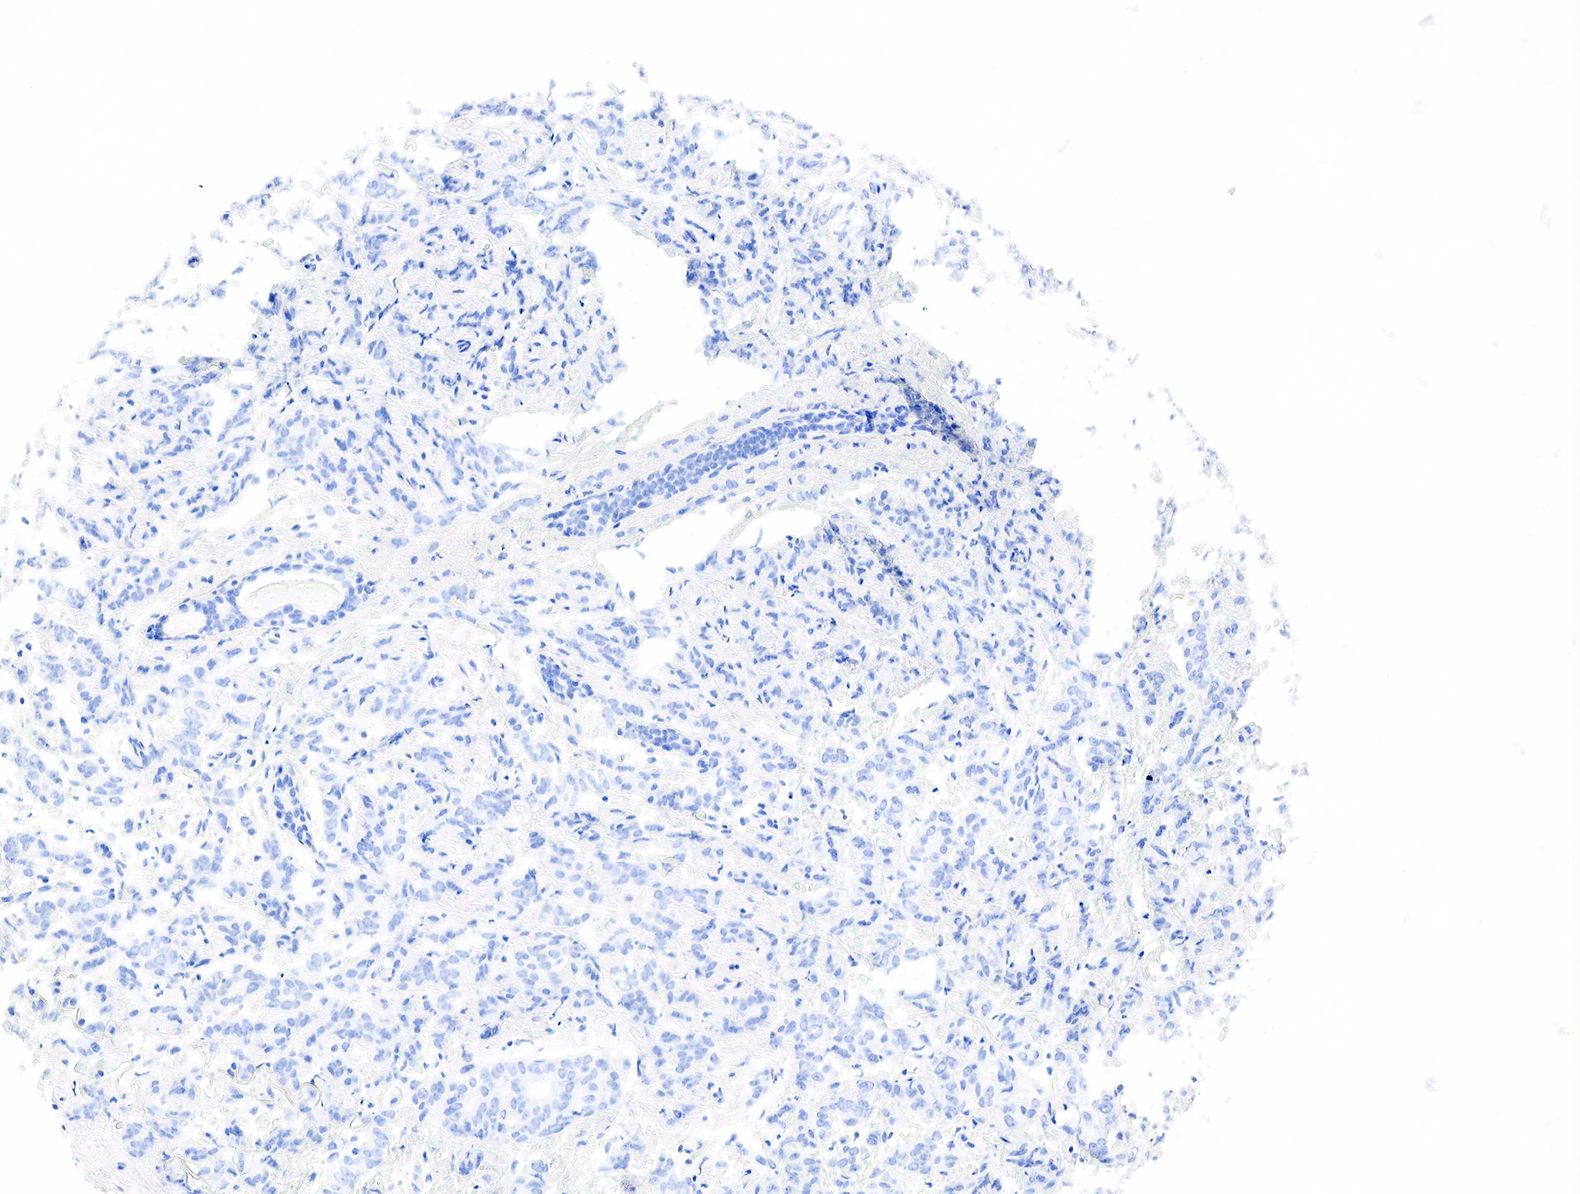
{"staining": {"intensity": "negative", "quantity": "none", "location": "none"}, "tissue": "breast cancer", "cell_type": "Tumor cells", "image_type": "cancer", "snomed": [{"axis": "morphology", "description": "Duct carcinoma"}, {"axis": "topography", "description": "Breast"}], "caption": "High magnification brightfield microscopy of infiltrating ductal carcinoma (breast) stained with DAB (3,3'-diaminobenzidine) (brown) and counterstained with hematoxylin (blue): tumor cells show no significant positivity. The staining is performed using DAB (3,3'-diaminobenzidine) brown chromogen with nuclei counter-stained in using hematoxylin.", "gene": "PTH", "patient": {"sex": "female", "age": 53}}